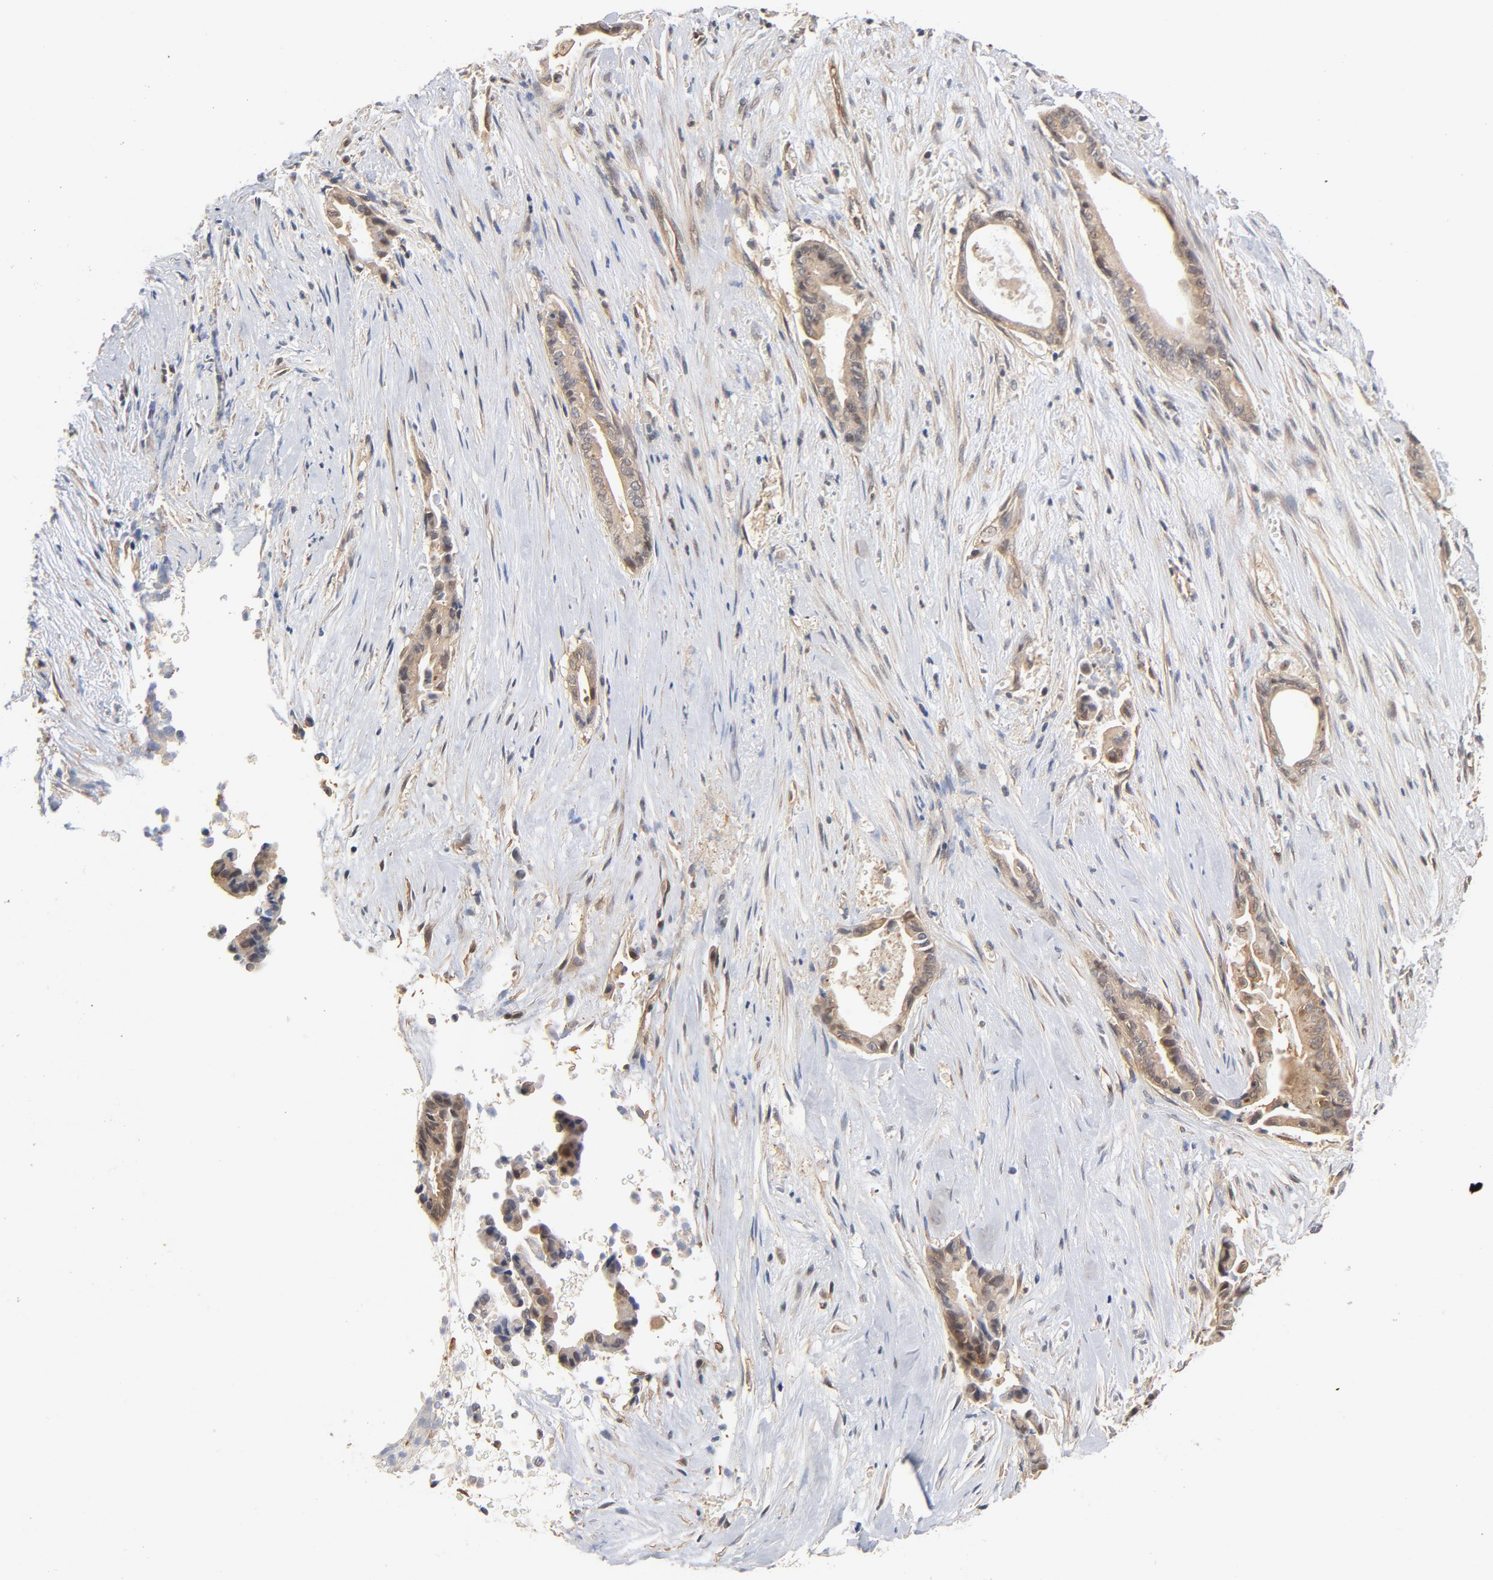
{"staining": {"intensity": "weak", "quantity": ">75%", "location": "cytoplasmic/membranous"}, "tissue": "liver cancer", "cell_type": "Tumor cells", "image_type": "cancer", "snomed": [{"axis": "morphology", "description": "Cholangiocarcinoma"}, {"axis": "topography", "description": "Liver"}], "caption": "Cholangiocarcinoma (liver) was stained to show a protein in brown. There is low levels of weak cytoplasmic/membranous staining in about >75% of tumor cells. (DAB IHC with brightfield microscopy, high magnification).", "gene": "CDC37", "patient": {"sex": "female", "age": 55}}